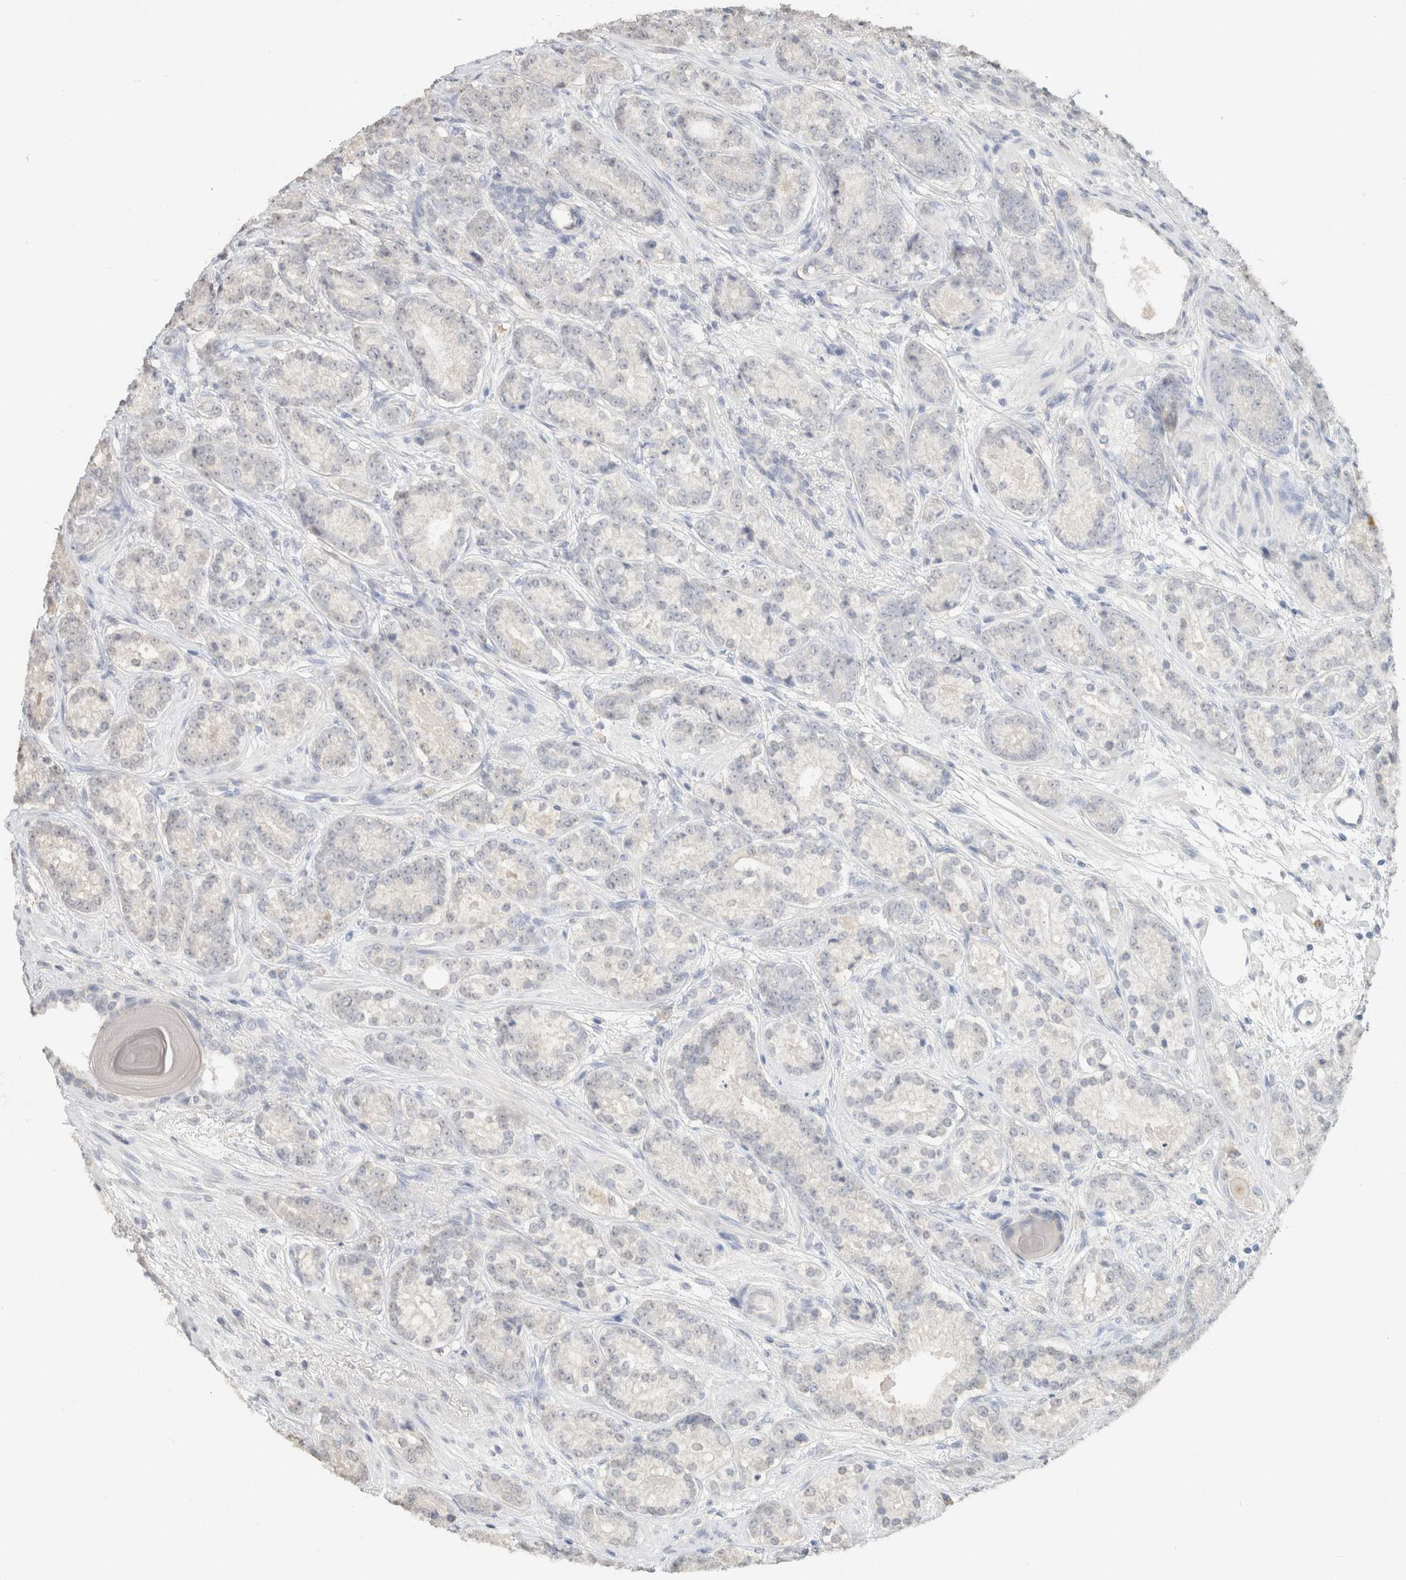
{"staining": {"intensity": "negative", "quantity": "none", "location": "none"}, "tissue": "prostate cancer", "cell_type": "Tumor cells", "image_type": "cancer", "snomed": [{"axis": "morphology", "description": "Adenocarcinoma, High grade"}, {"axis": "topography", "description": "Prostate"}], "caption": "IHC of prostate cancer (adenocarcinoma (high-grade)) shows no staining in tumor cells.", "gene": "CPA1", "patient": {"sex": "male", "age": 61}}